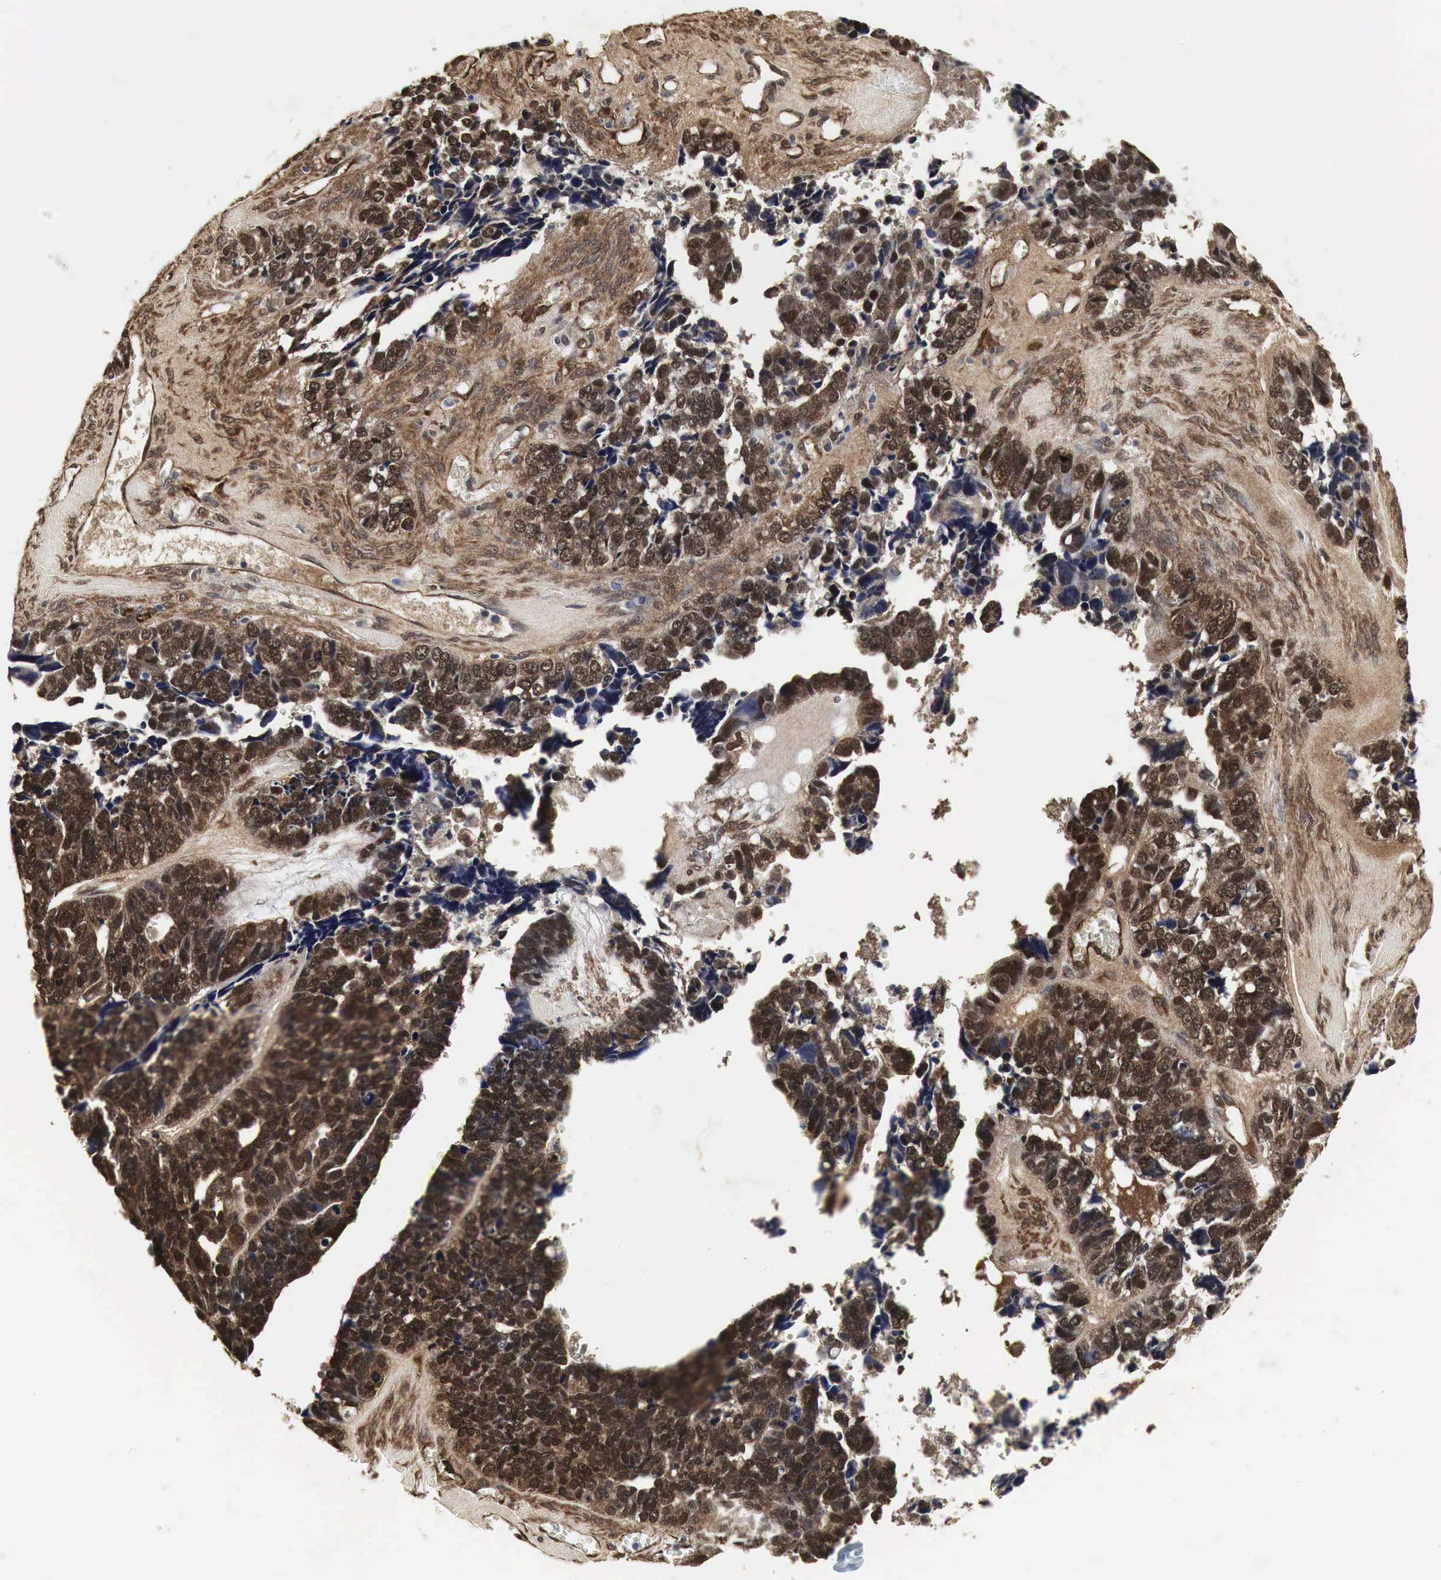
{"staining": {"intensity": "strong", "quantity": ">75%", "location": "cytoplasmic/membranous,nuclear"}, "tissue": "ovarian cancer", "cell_type": "Tumor cells", "image_type": "cancer", "snomed": [{"axis": "morphology", "description": "Cystadenocarcinoma, serous, NOS"}, {"axis": "topography", "description": "Ovary"}], "caption": "Protein analysis of ovarian serous cystadenocarcinoma tissue demonstrates strong cytoplasmic/membranous and nuclear staining in about >75% of tumor cells.", "gene": "SPIN1", "patient": {"sex": "female", "age": 77}}